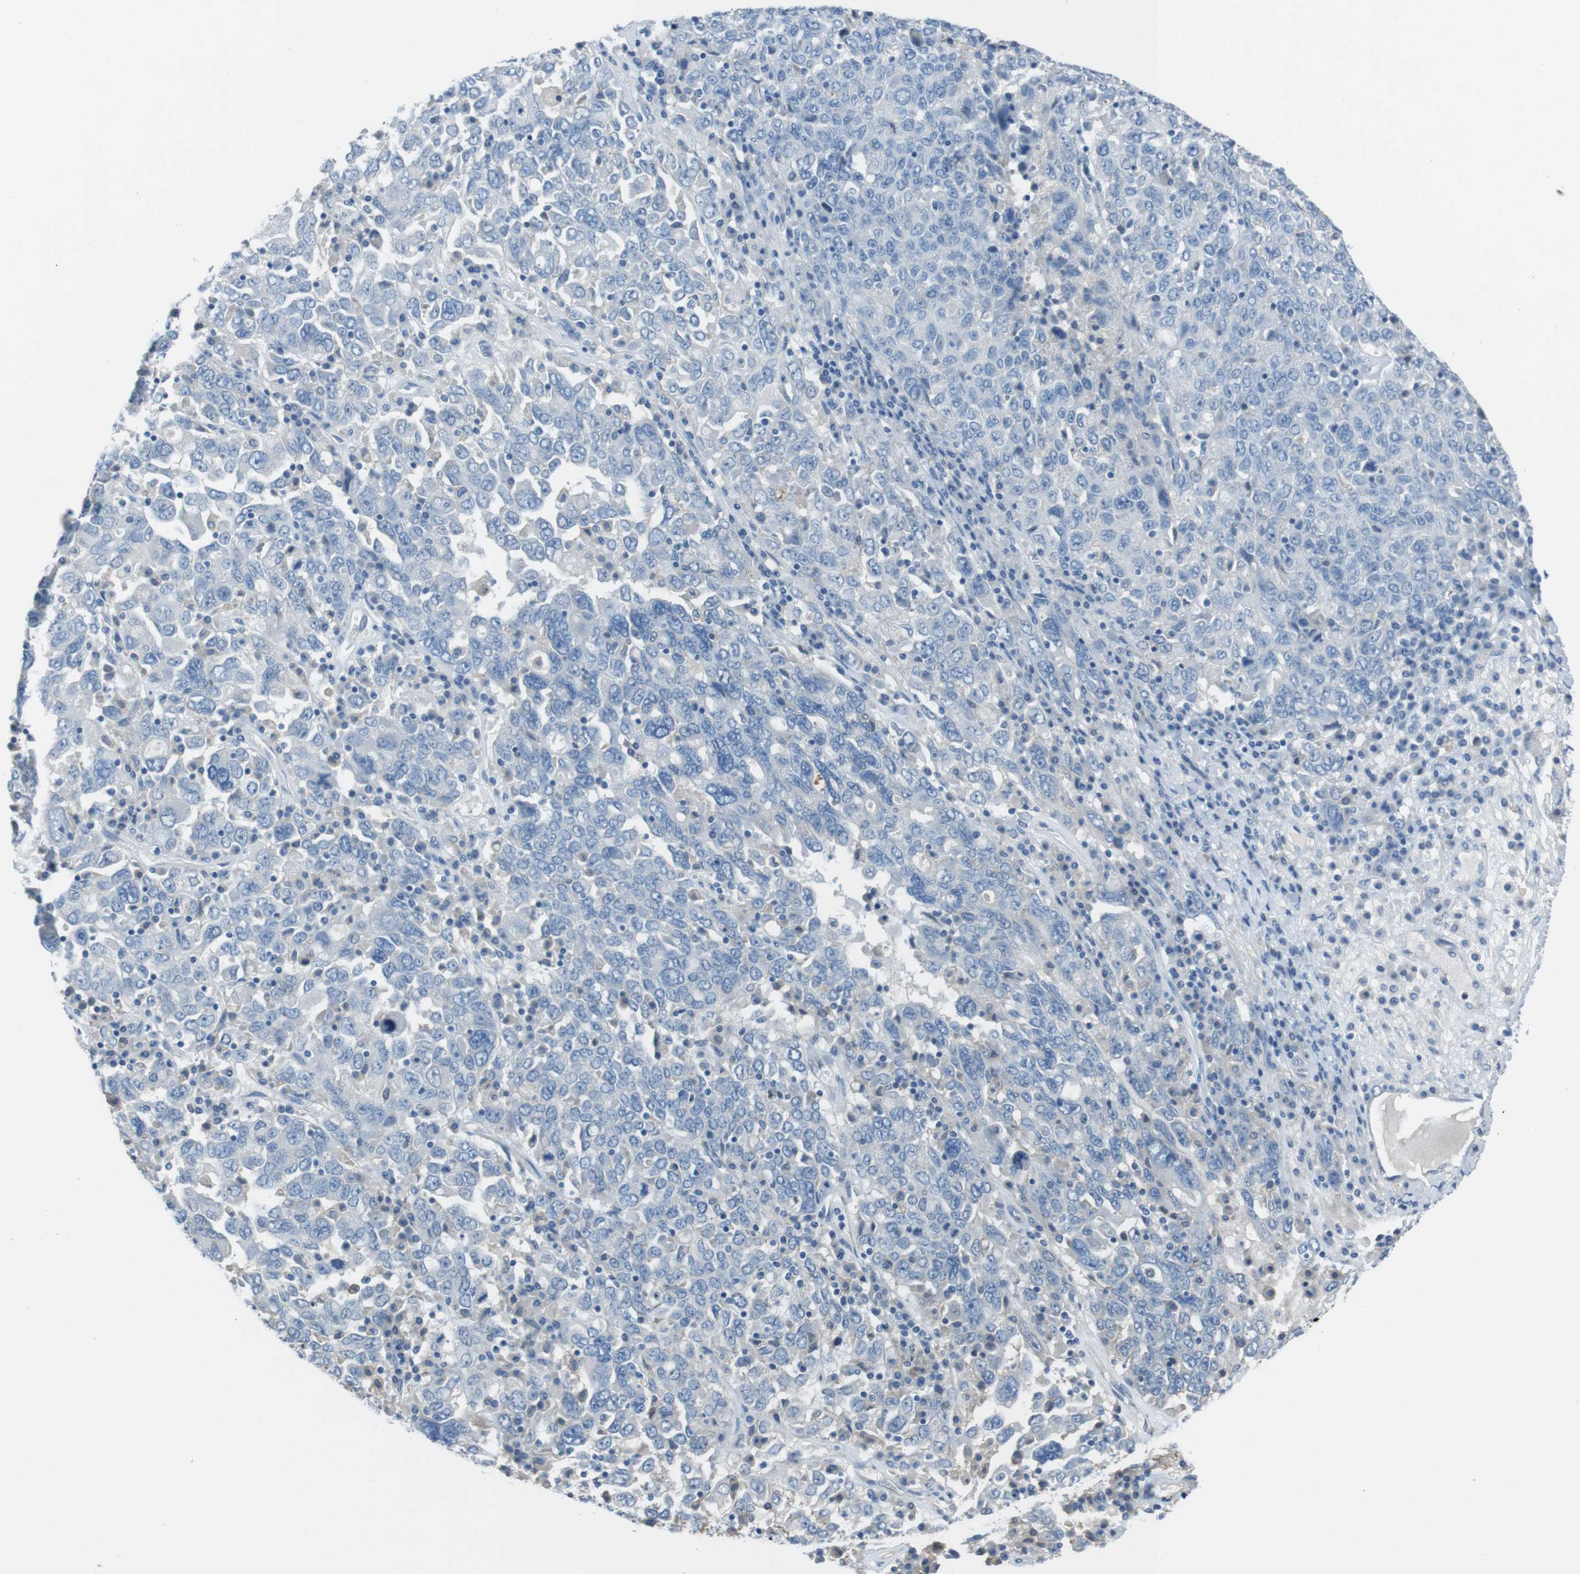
{"staining": {"intensity": "negative", "quantity": "none", "location": "none"}, "tissue": "ovarian cancer", "cell_type": "Tumor cells", "image_type": "cancer", "snomed": [{"axis": "morphology", "description": "Carcinoma, endometroid"}, {"axis": "topography", "description": "Ovary"}], "caption": "Photomicrograph shows no protein positivity in tumor cells of ovarian cancer tissue. The staining is performed using DAB (3,3'-diaminobenzidine) brown chromogen with nuclei counter-stained in using hematoxylin.", "gene": "CYP2C8", "patient": {"sex": "female", "age": 62}}